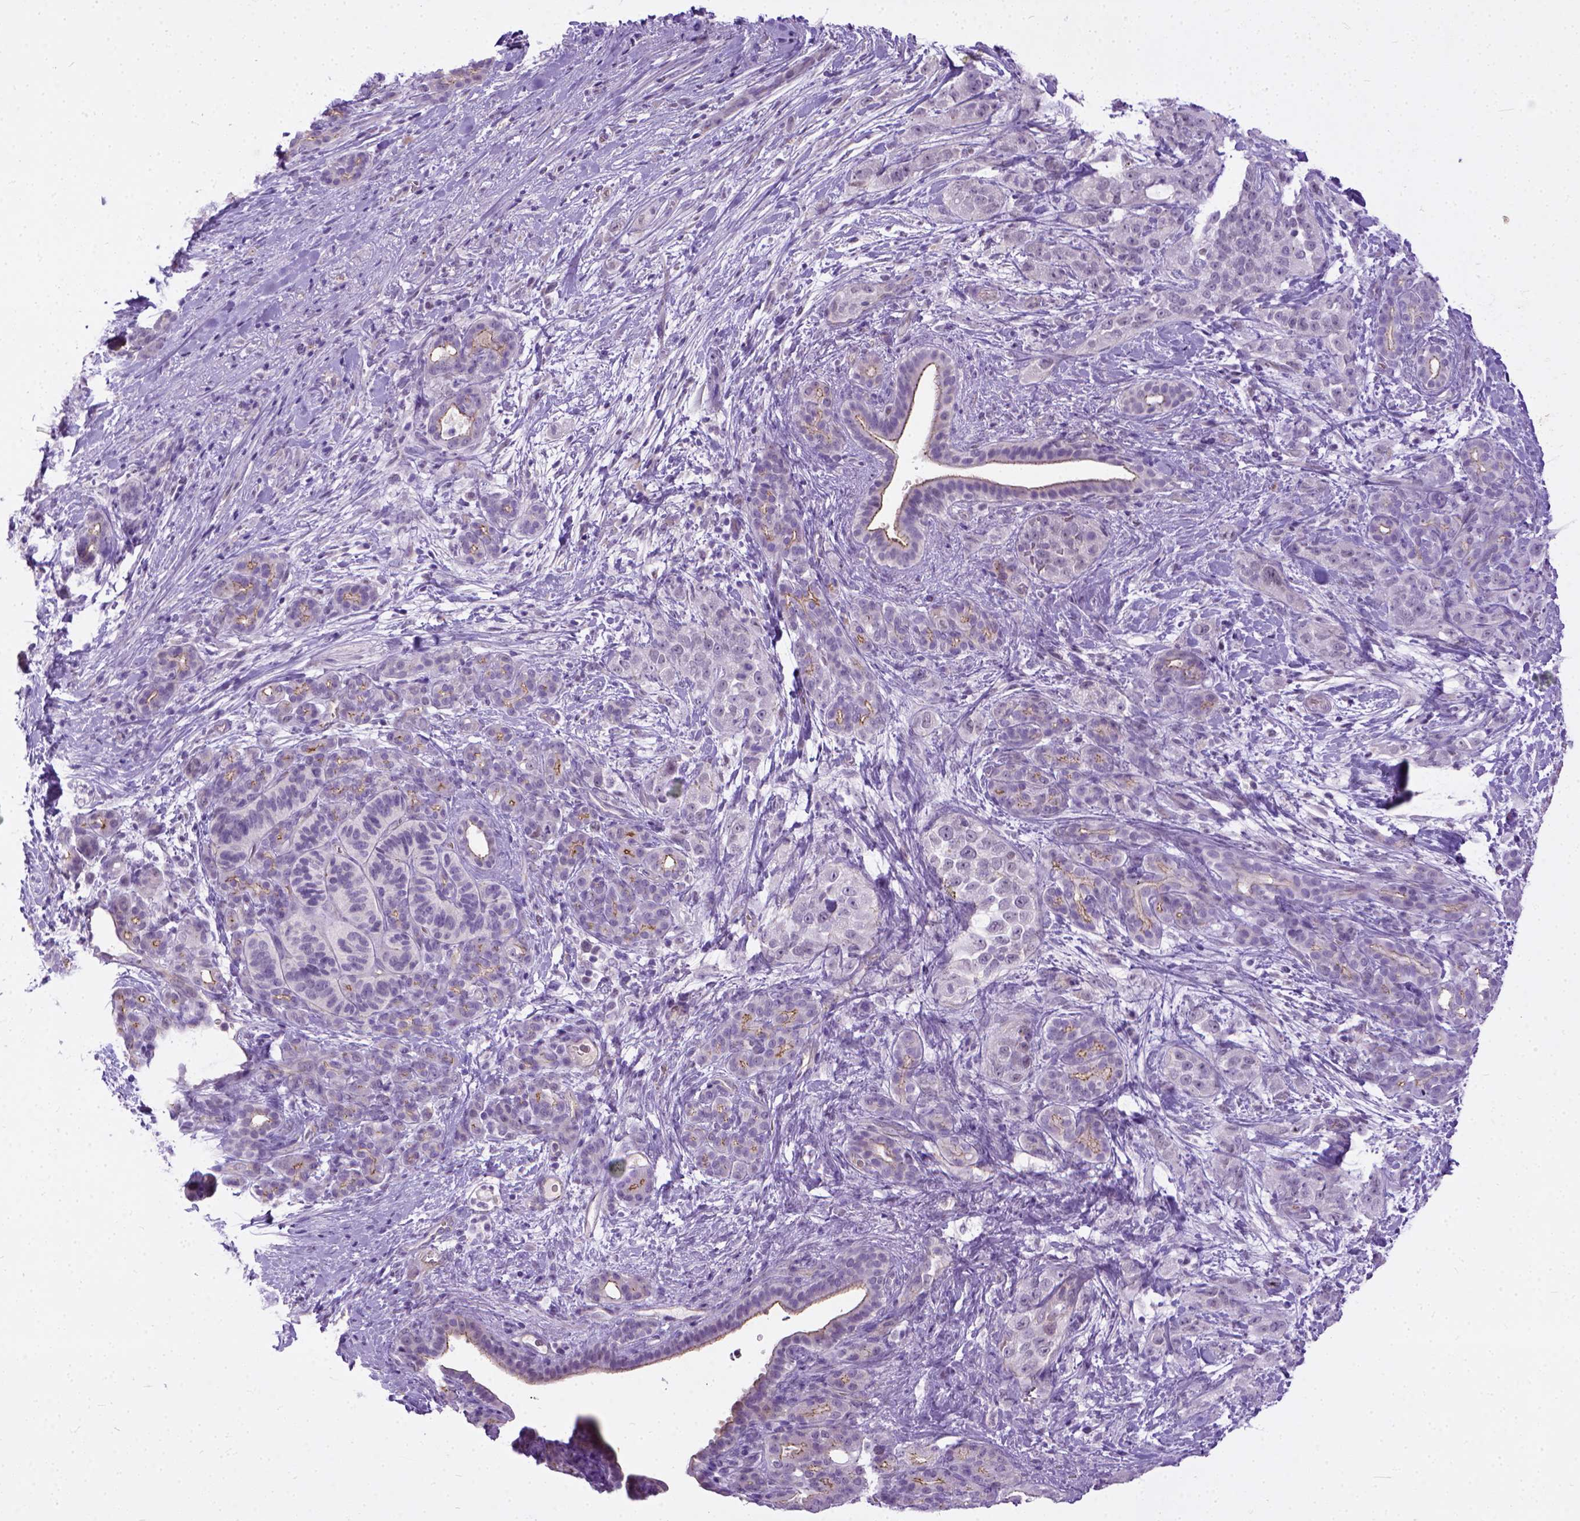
{"staining": {"intensity": "negative", "quantity": "none", "location": "none"}, "tissue": "pancreatic cancer", "cell_type": "Tumor cells", "image_type": "cancer", "snomed": [{"axis": "morphology", "description": "Adenocarcinoma, NOS"}, {"axis": "topography", "description": "Pancreas"}], "caption": "IHC of human pancreatic cancer (adenocarcinoma) reveals no positivity in tumor cells.", "gene": "ADGRF1", "patient": {"sex": "male", "age": 44}}